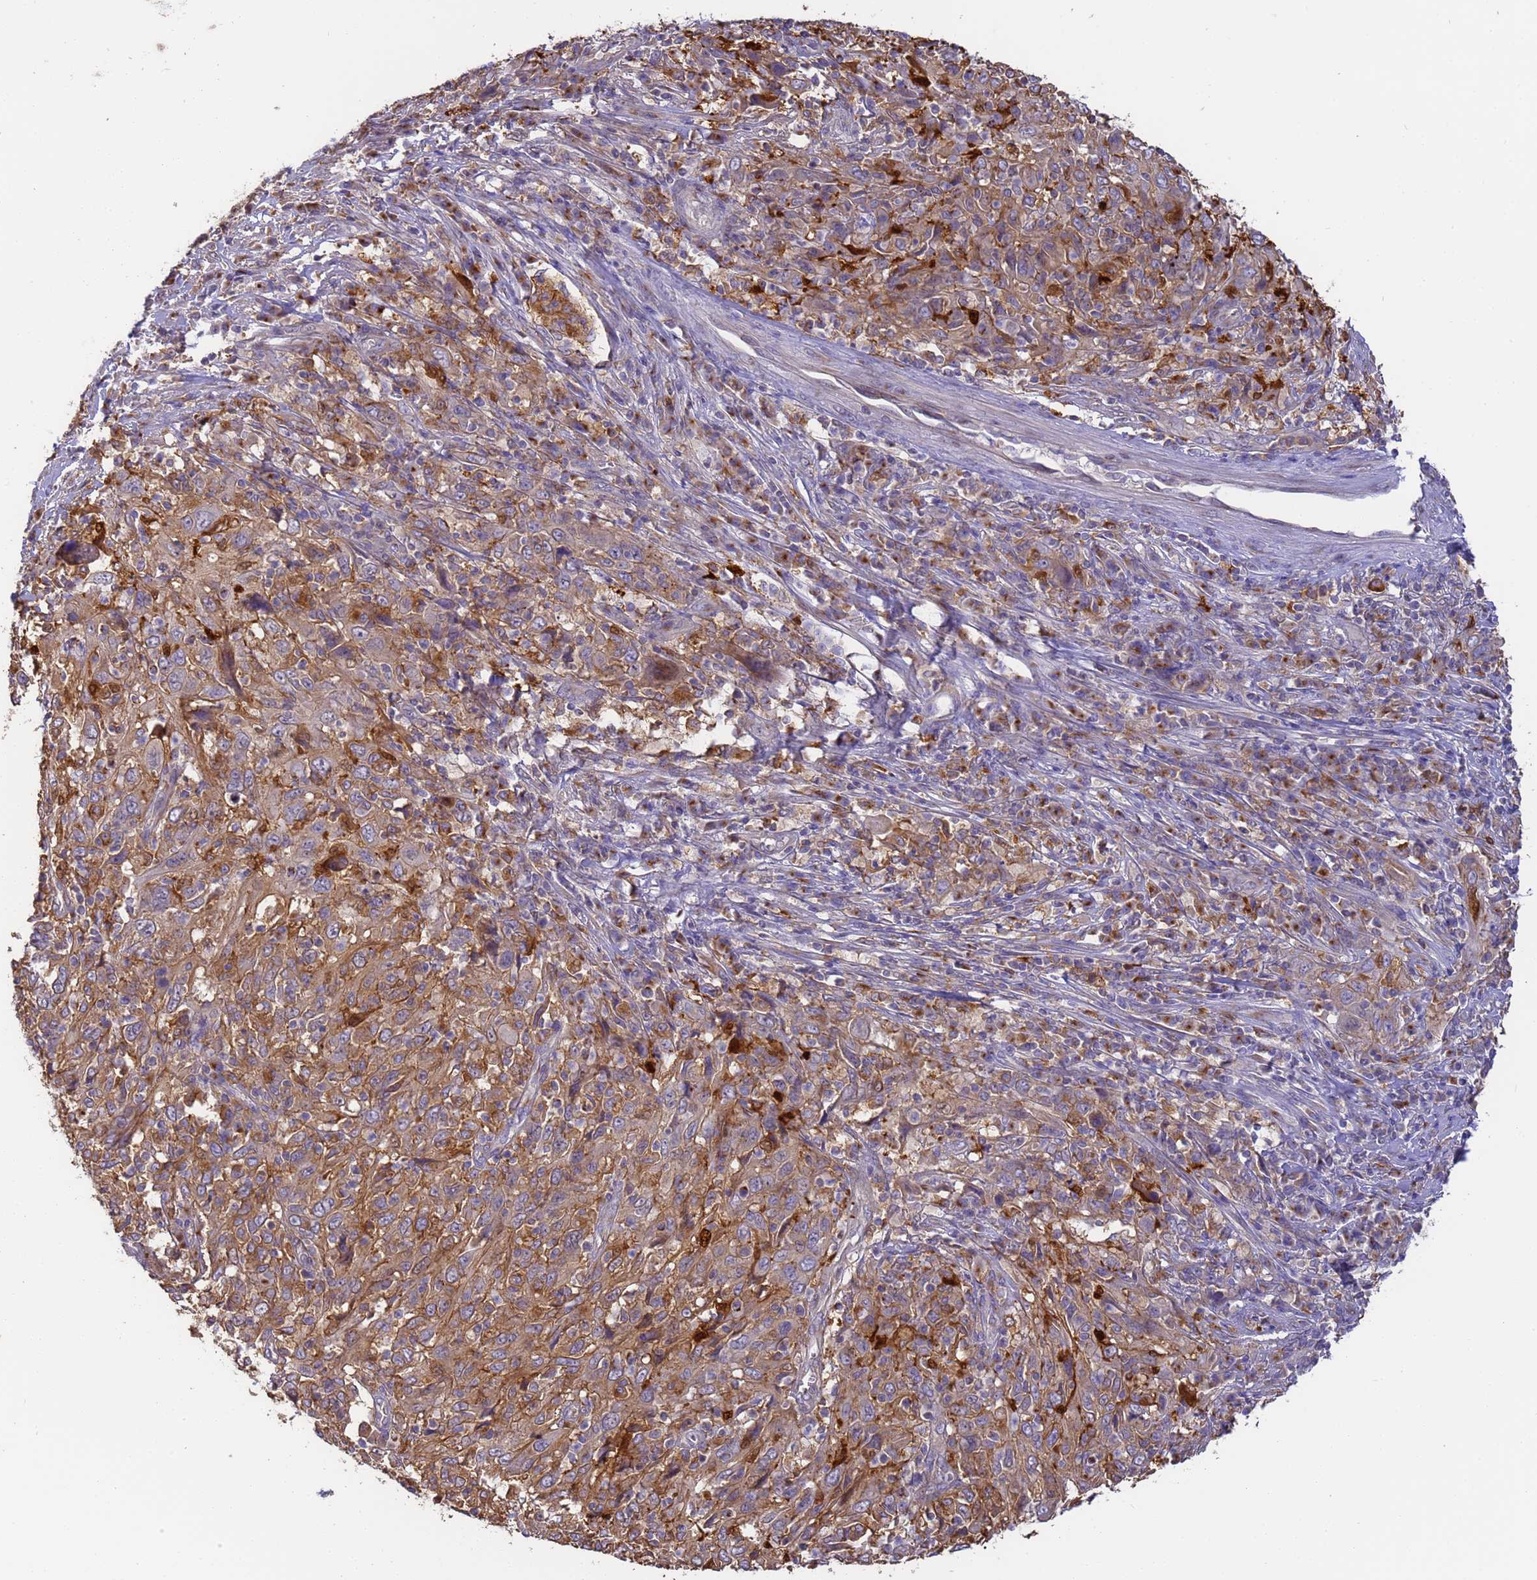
{"staining": {"intensity": "moderate", "quantity": ">75%", "location": "cytoplasmic/membranous"}, "tissue": "cervical cancer", "cell_type": "Tumor cells", "image_type": "cancer", "snomed": [{"axis": "morphology", "description": "Squamous cell carcinoma, NOS"}, {"axis": "topography", "description": "Cervix"}], "caption": "Protein expression by immunohistochemistry exhibits moderate cytoplasmic/membranous positivity in about >75% of tumor cells in cervical cancer. (IHC, brightfield microscopy, high magnification).", "gene": "M6PR", "patient": {"sex": "female", "age": 46}}